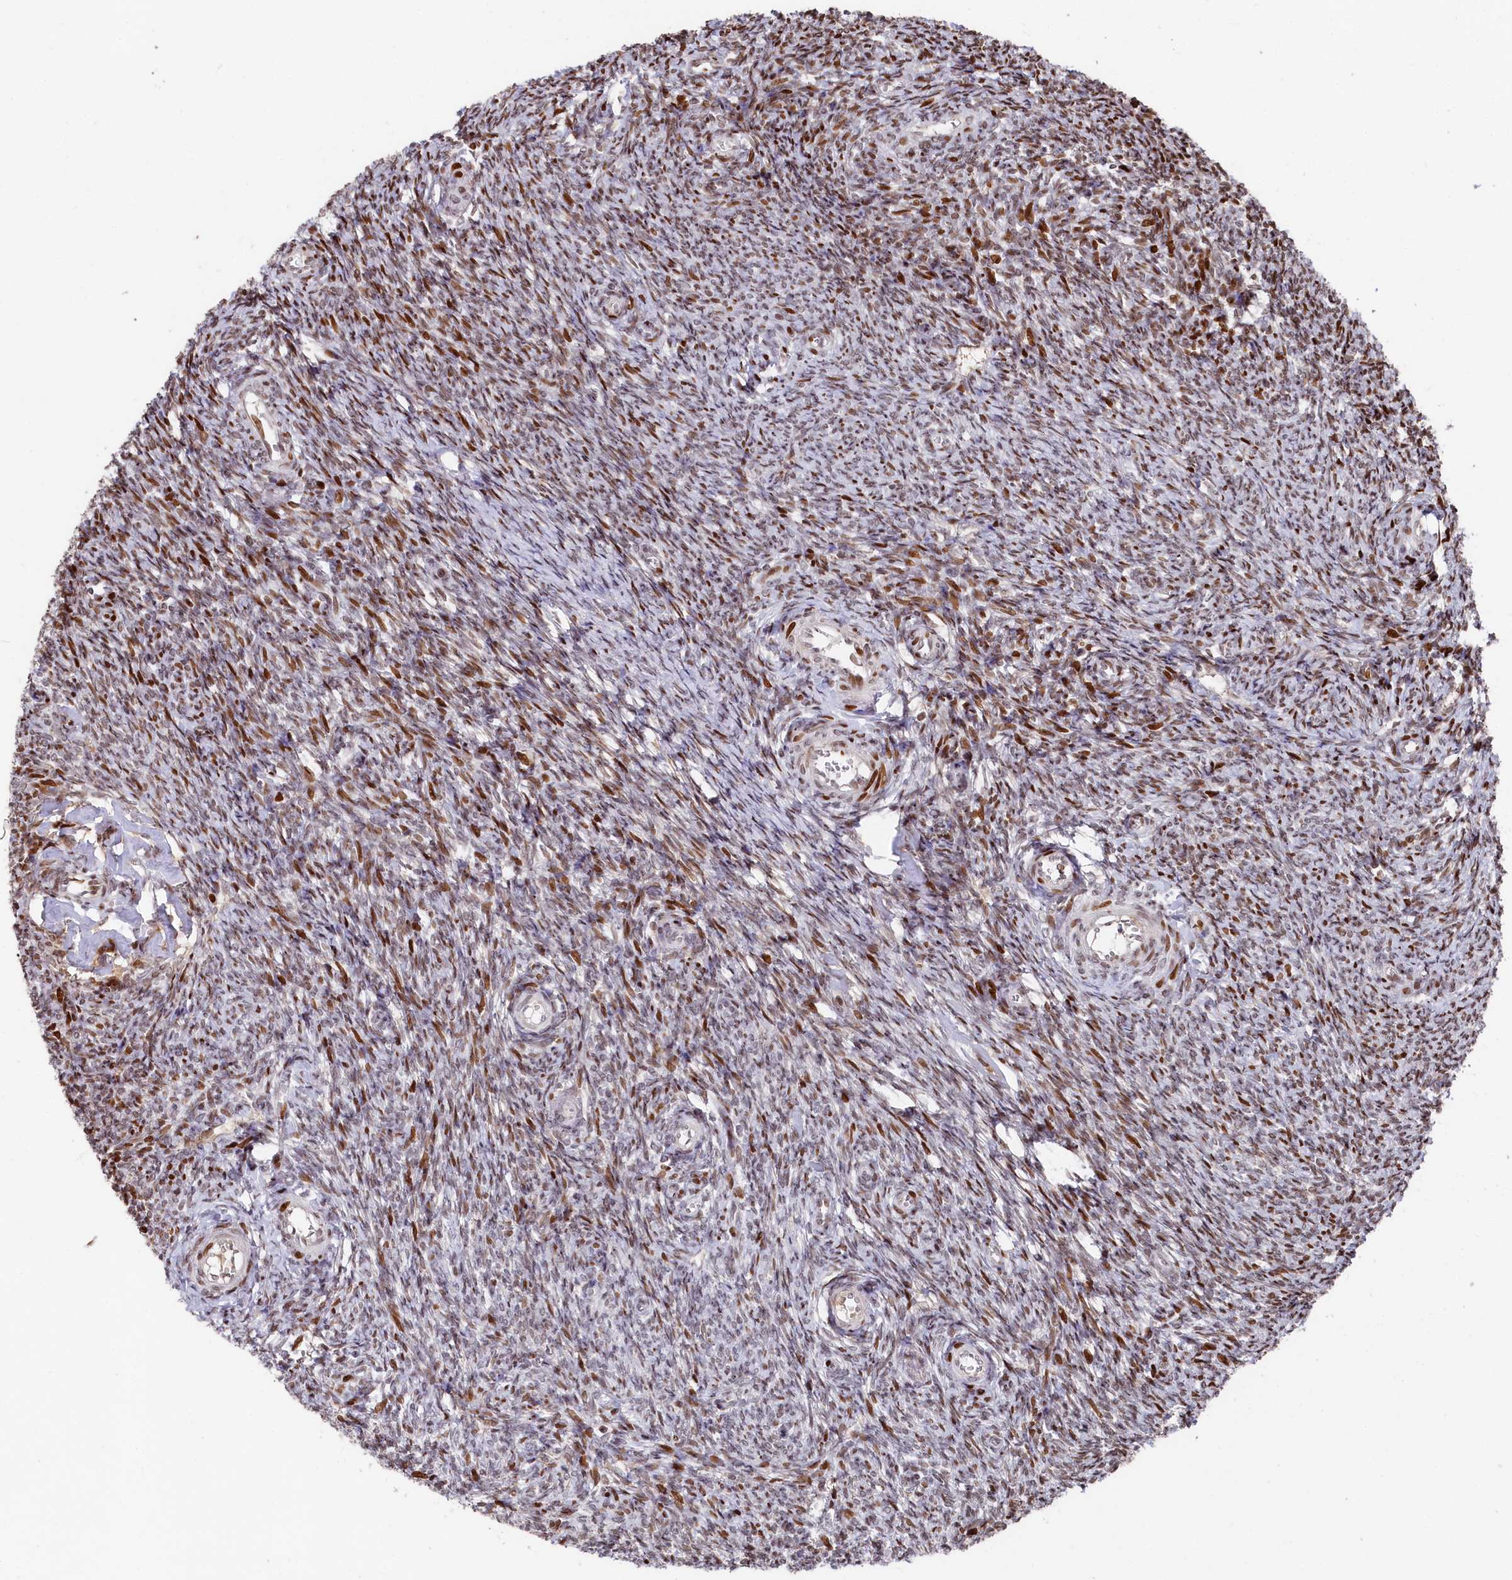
{"staining": {"intensity": "moderate", "quantity": ">75%", "location": "nuclear"}, "tissue": "ovary", "cell_type": "Ovarian stroma cells", "image_type": "normal", "snomed": [{"axis": "morphology", "description": "Normal tissue, NOS"}, {"axis": "topography", "description": "Ovary"}], "caption": "Ovary stained for a protein (brown) shows moderate nuclear positive expression in about >75% of ovarian stroma cells.", "gene": "MCF2L2", "patient": {"sex": "female", "age": 44}}